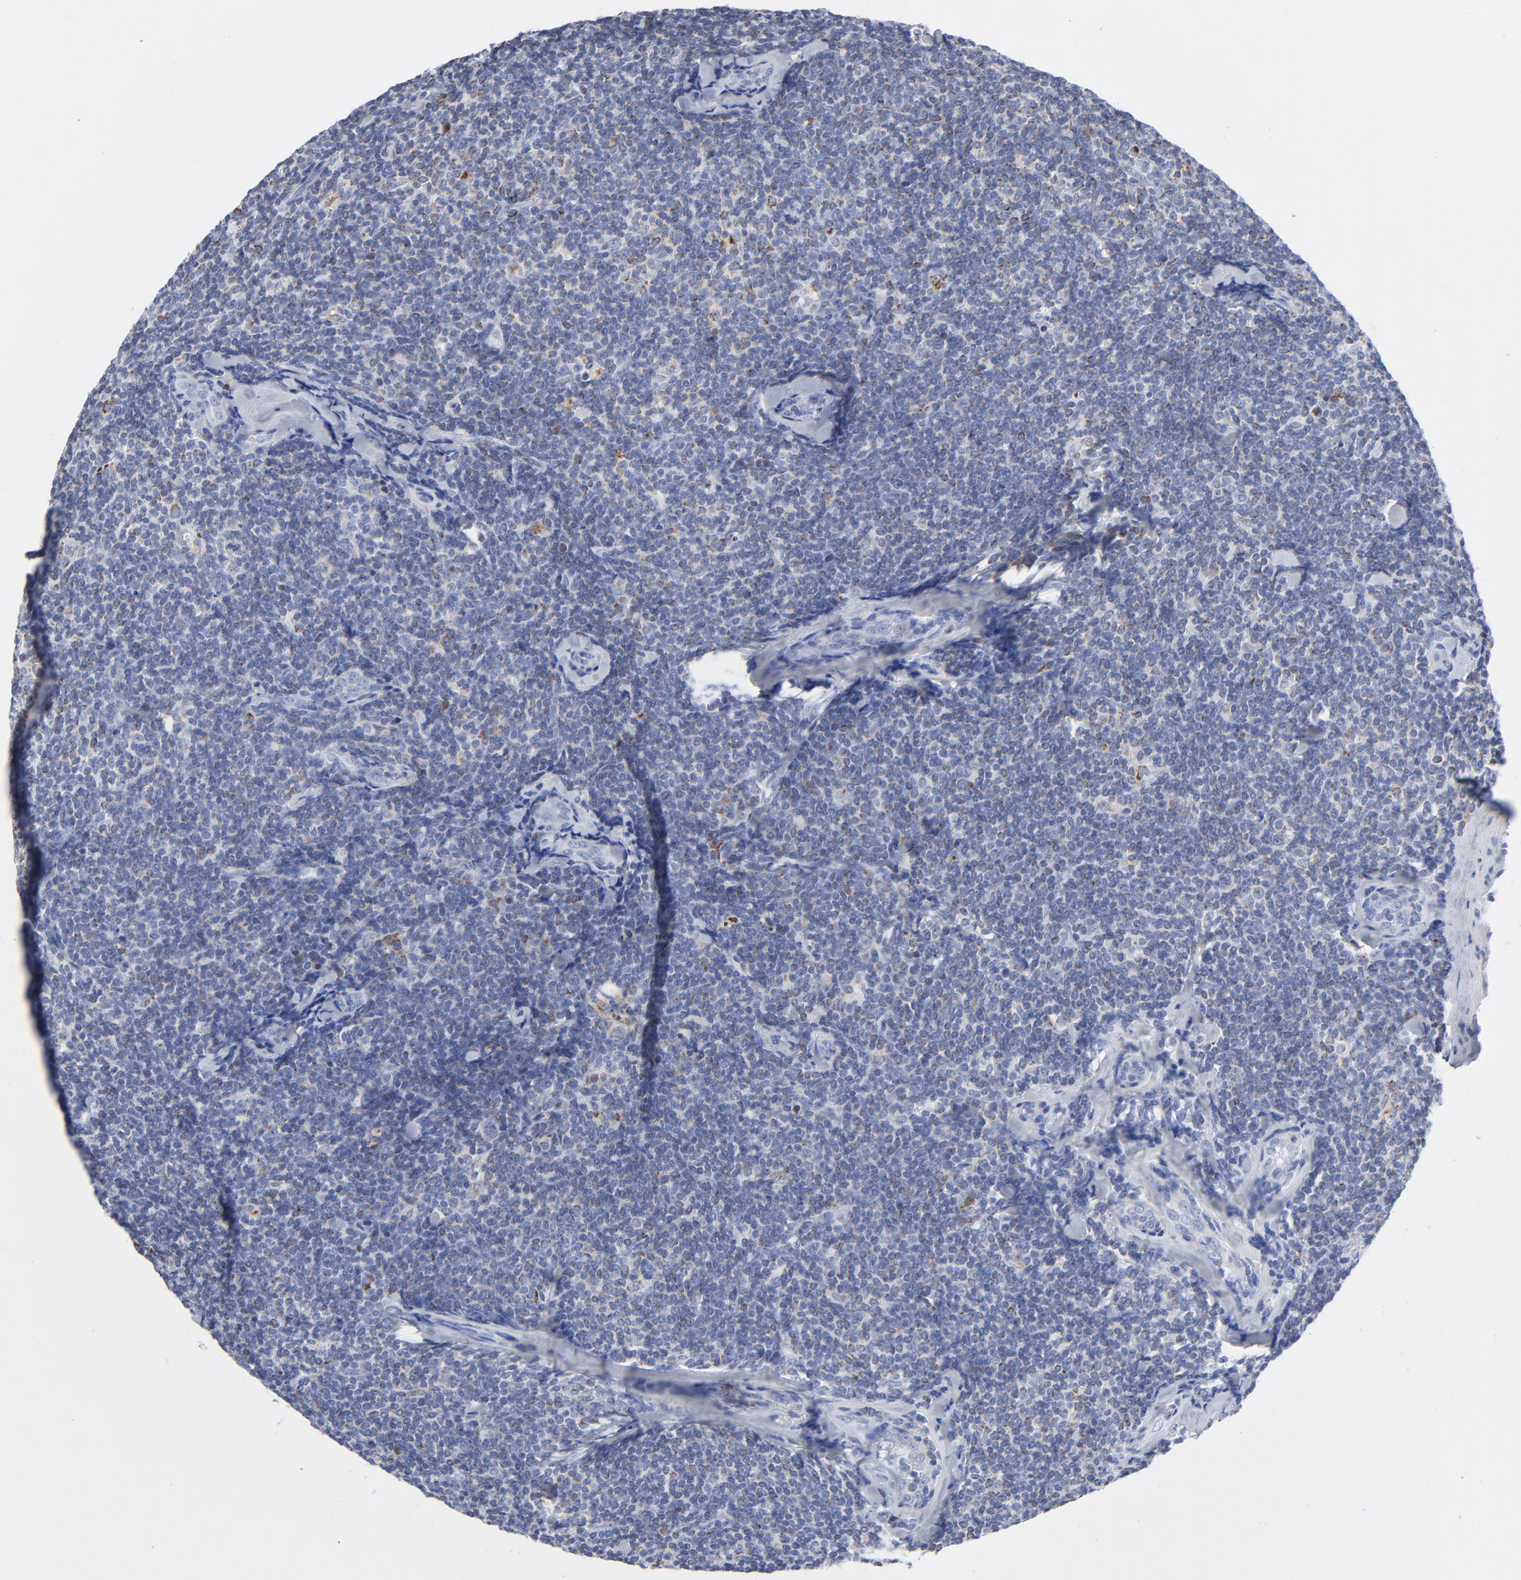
{"staining": {"intensity": "weak", "quantity": "<25%", "location": "cytoplasmic/membranous"}, "tissue": "lymphoma", "cell_type": "Tumor cells", "image_type": "cancer", "snomed": [{"axis": "morphology", "description": "Malignant lymphoma, non-Hodgkin's type, Low grade"}, {"axis": "topography", "description": "Lymph node"}], "caption": "DAB immunohistochemical staining of human malignant lymphoma, non-Hodgkin's type (low-grade) demonstrates no significant expression in tumor cells.", "gene": "CHCHD10", "patient": {"sex": "female", "age": 56}}